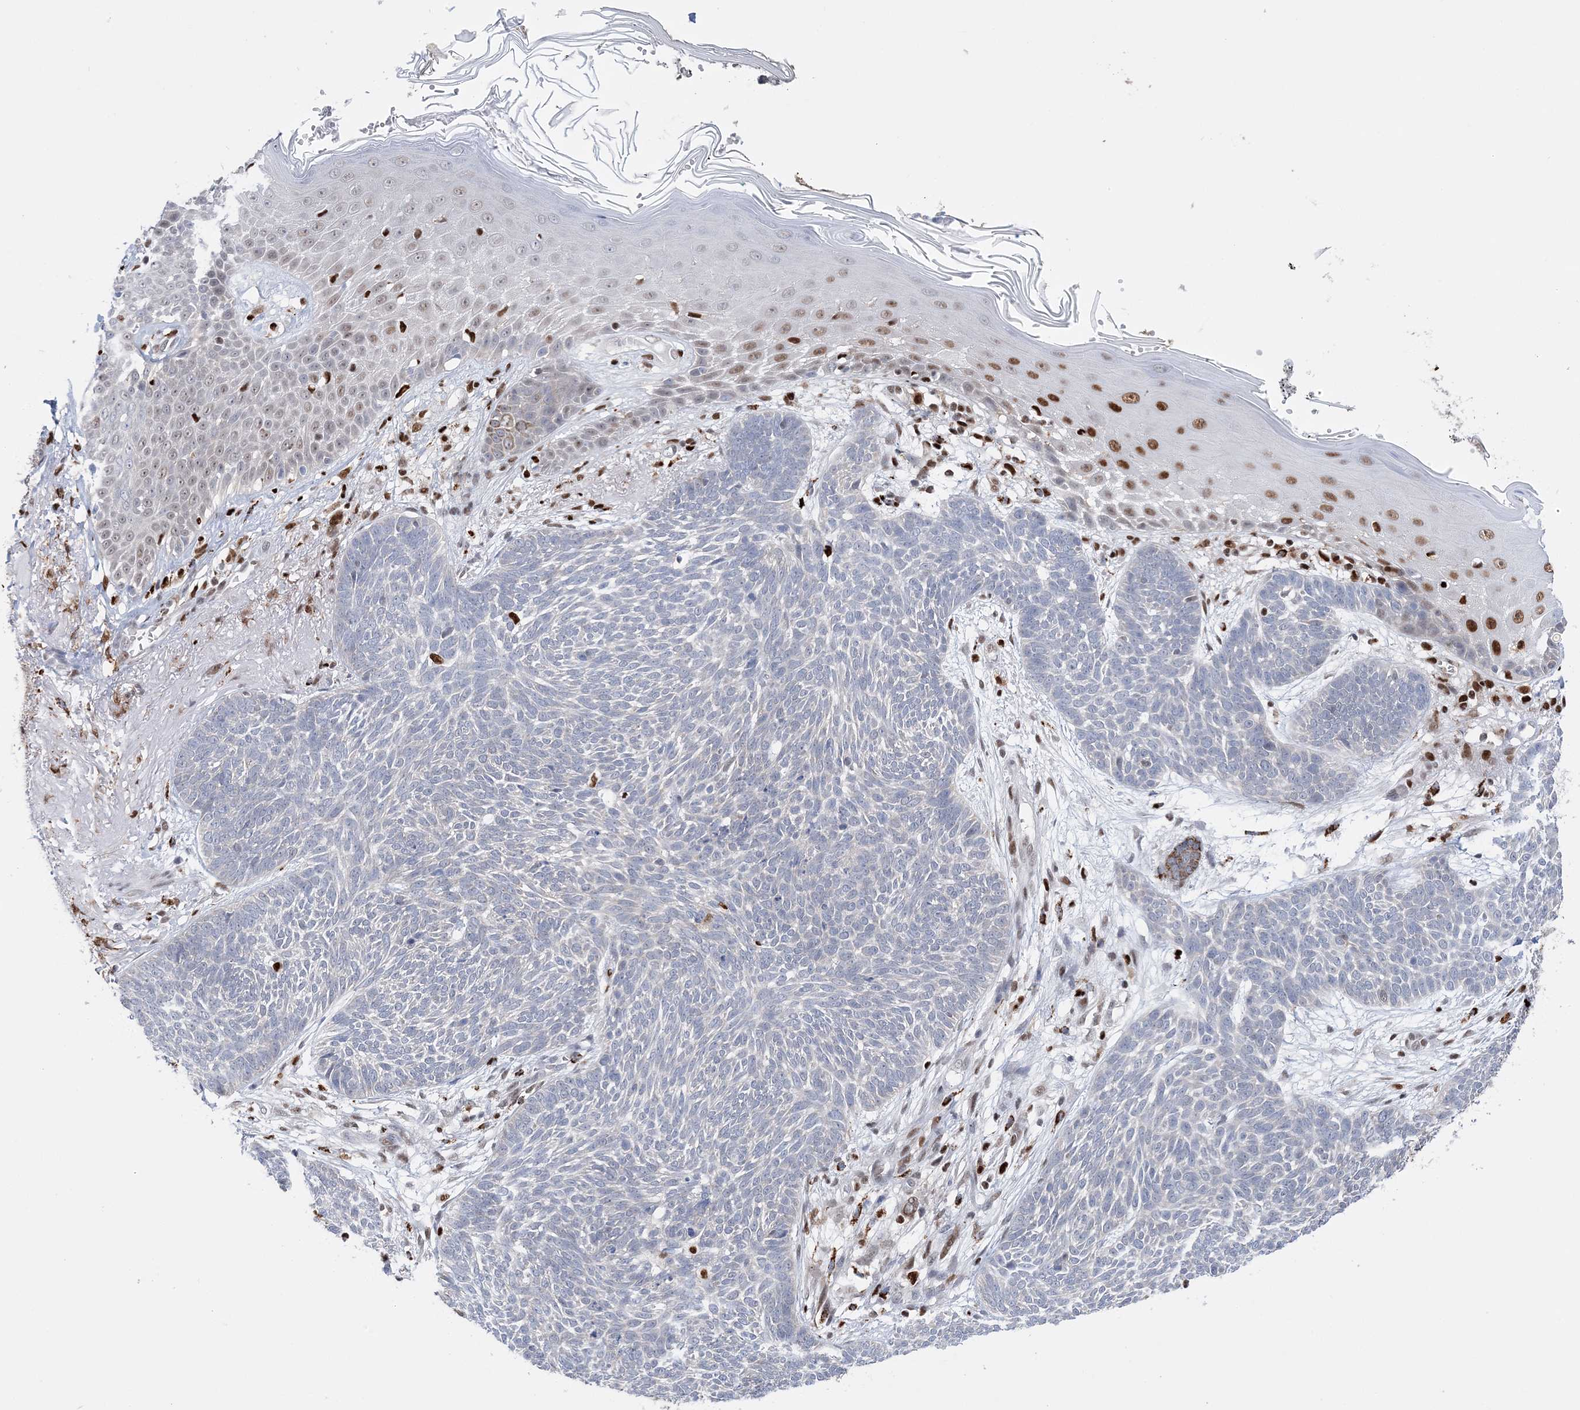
{"staining": {"intensity": "negative", "quantity": "none", "location": "none"}, "tissue": "skin cancer", "cell_type": "Tumor cells", "image_type": "cancer", "snomed": [{"axis": "morphology", "description": "Normal tissue, NOS"}, {"axis": "morphology", "description": "Basal cell carcinoma"}, {"axis": "topography", "description": "Skin"}], "caption": "Protein analysis of skin basal cell carcinoma exhibits no significant positivity in tumor cells.", "gene": "NIT2", "patient": {"sex": "male", "age": 64}}